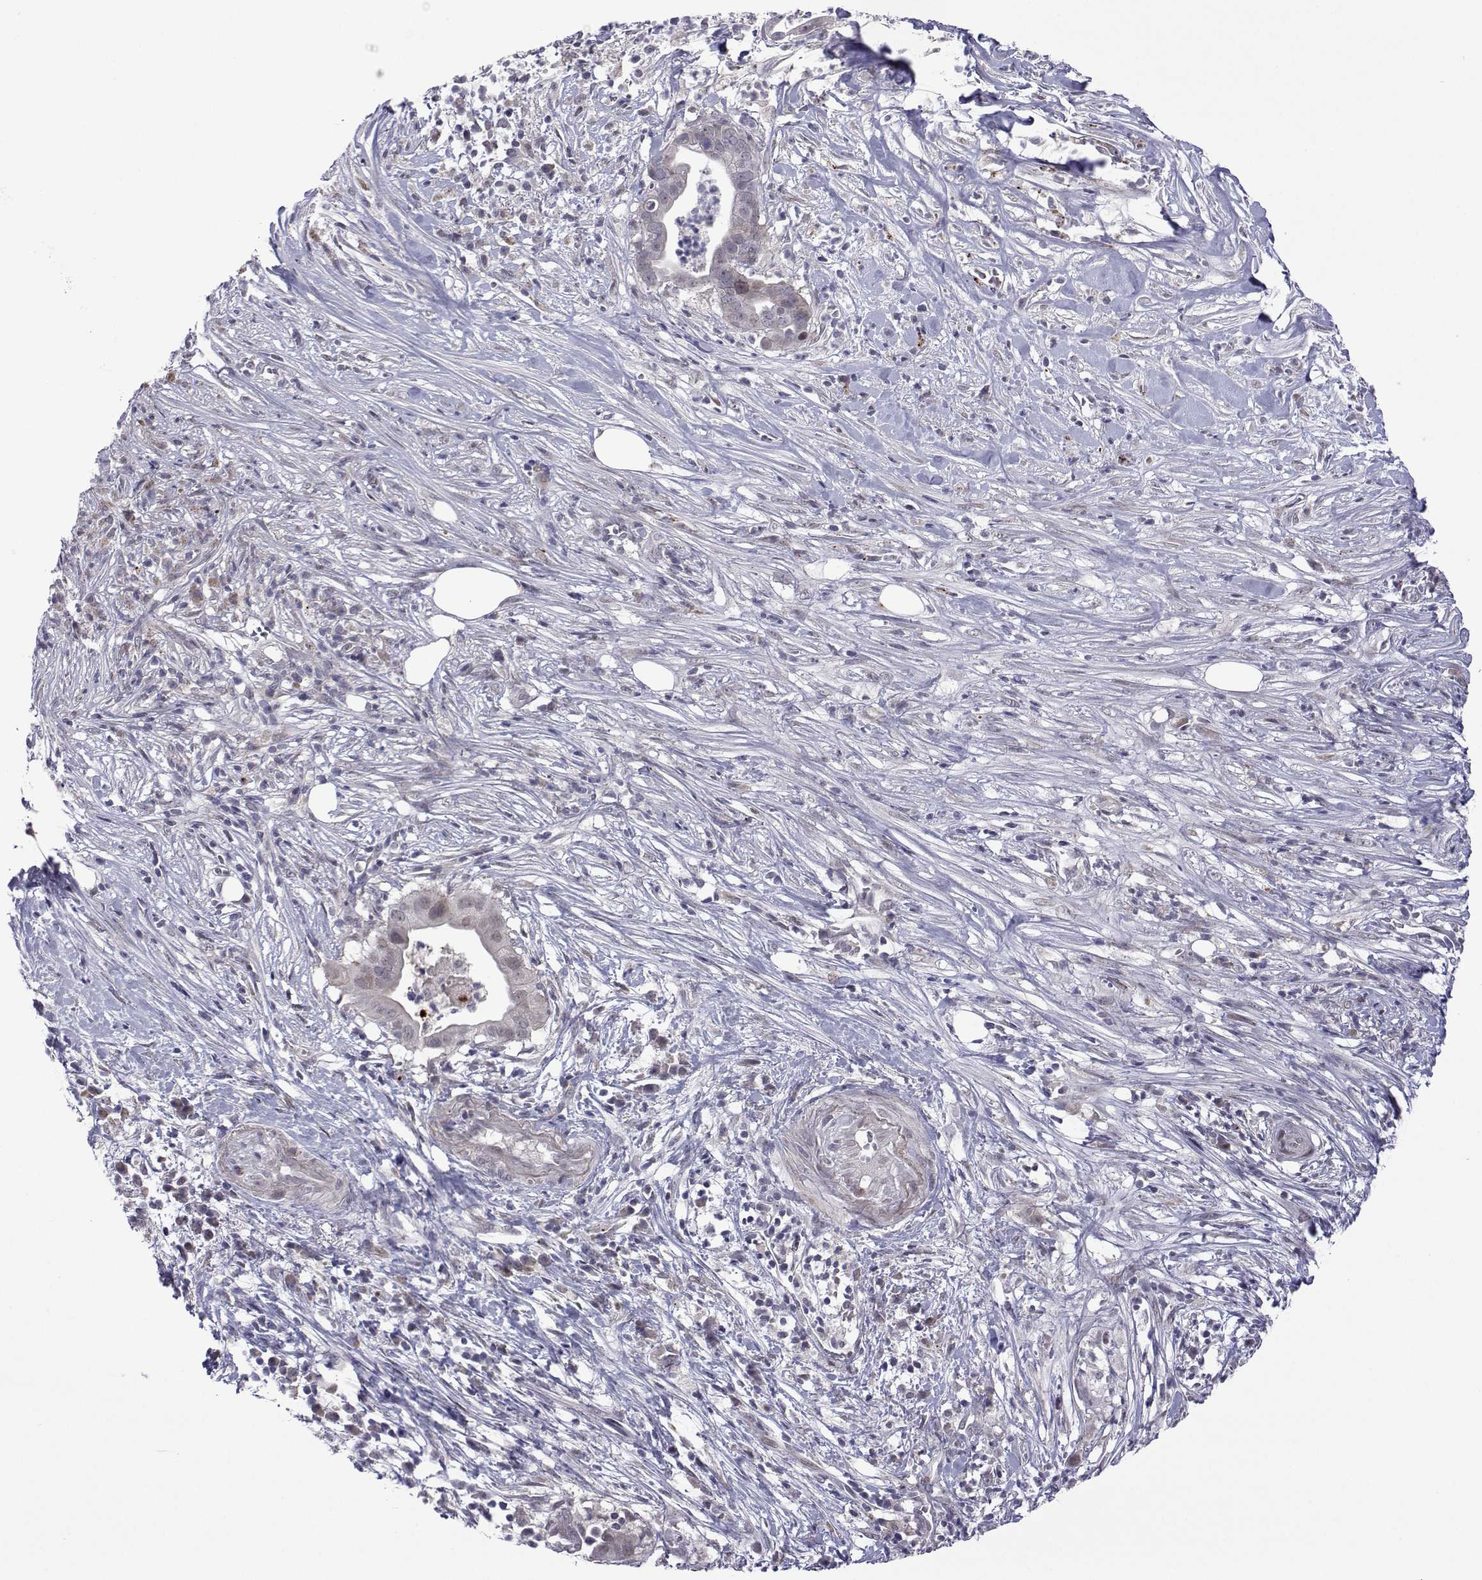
{"staining": {"intensity": "negative", "quantity": "none", "location": "none"}, "tissue": "pancreatic cancer", "cell_type": "Tumor cells", "image_type": "cancer", "snomed": [{"axis": "morphology", "description": "Adenocarcinoma, NOS"}, {"axis": "topography", "description": "Pancreas"}], "caption": "There is no significant staining in tumor cells of adenocarcinoma (pancreatic).", "gene": "EFCAB3", "patient": {"sex": "male", "age": 61}}